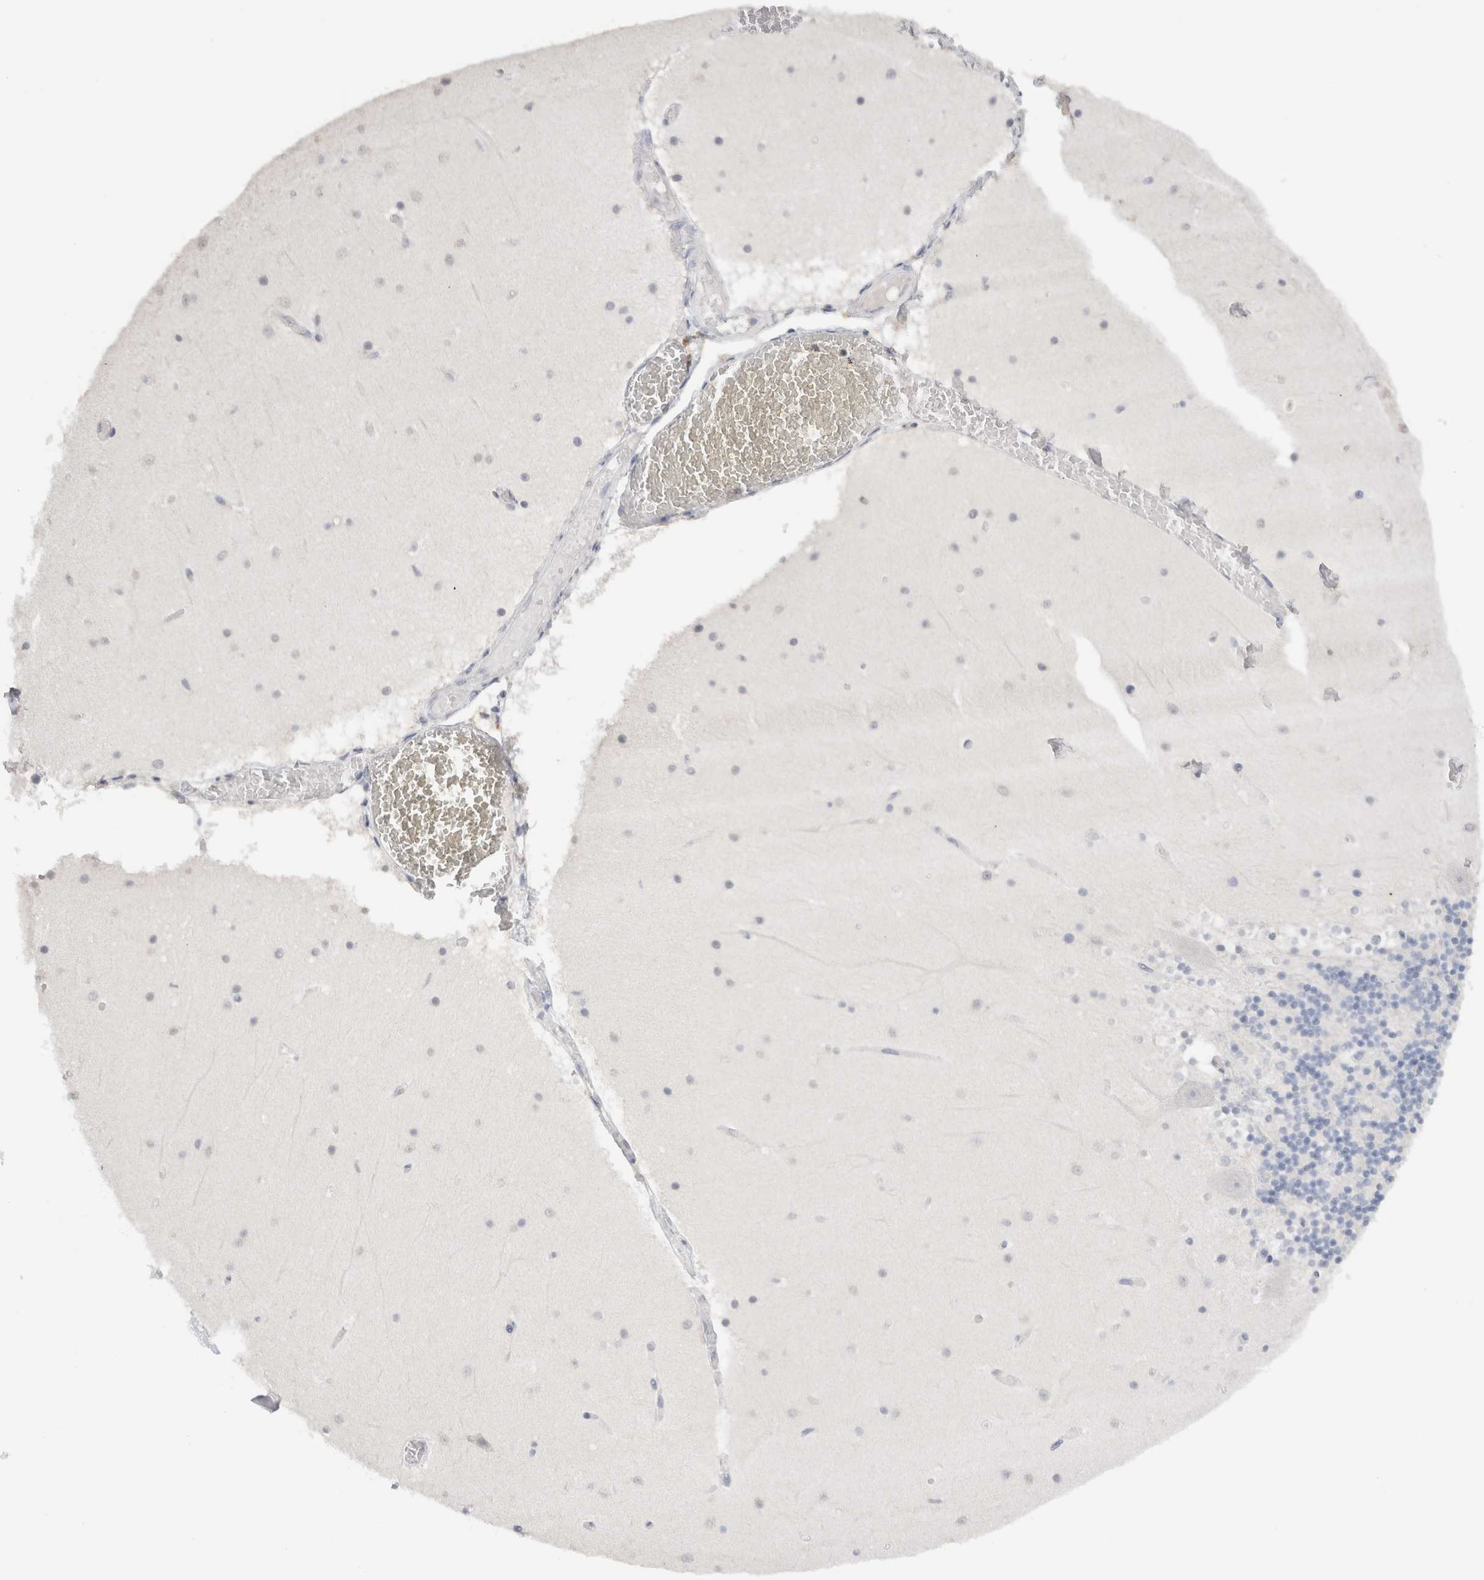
{"staining": {"intensity": "negative", "quantity": "none", "location": "none"}, "tissue": "cerebellum", "cell_type": "Cells in granular layer", "image_type": "normal", "snomed": [{"axis": "morphology", "description": "Normal tissue, NOS"}, {"axis": "topography", "description": "Cerebellum"}], "caption": "Immunohistochemical staining of normal human cerebellum reveals no significant expression in cells in granular layer.", "gene": "LAMP3", "patient": {"sex": "female", "age": 28}}